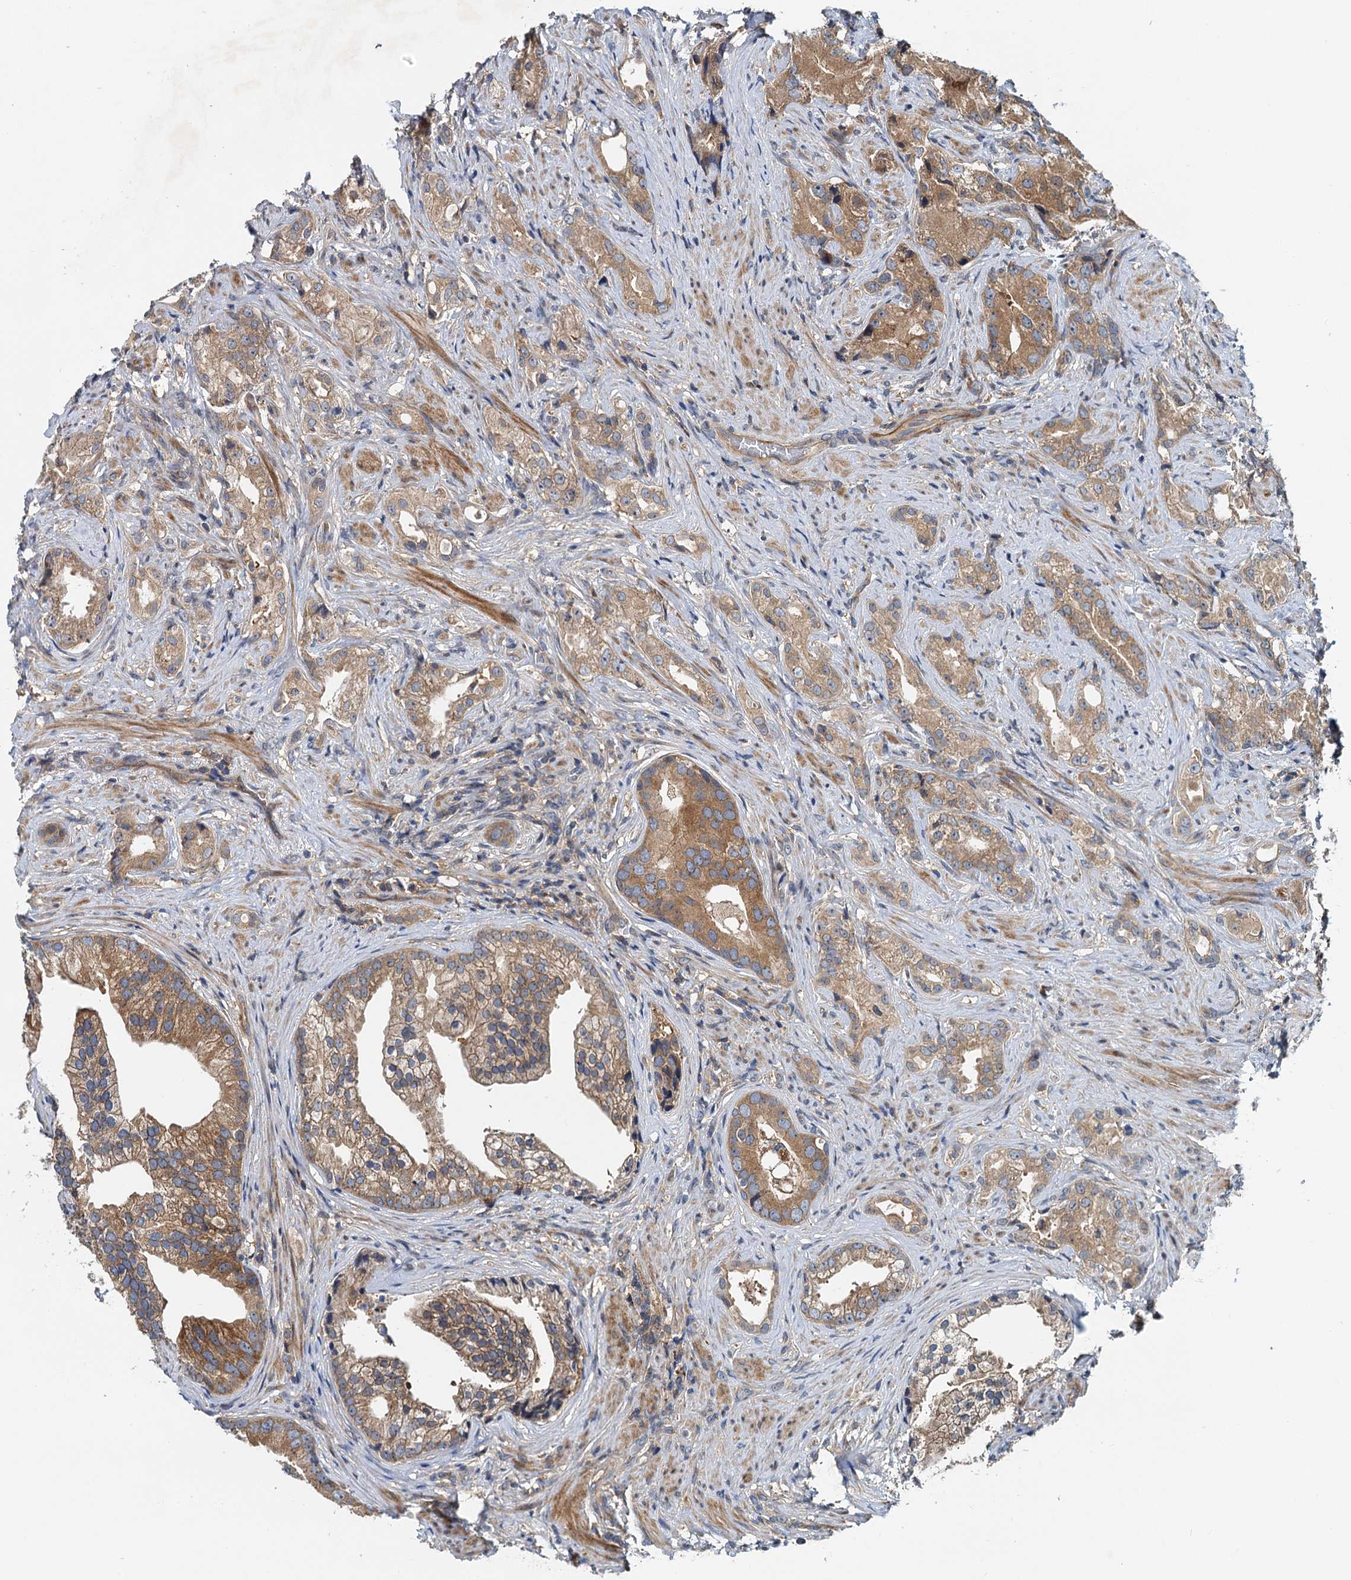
{"staining": {"intensity": "moderate", "quantity": ">75%", "location": "cytoplasmic/membranous"}, "tissue": "prostate cancer", "cell_type": "Tumor cells", "image_type": "cancer", "snomed": [{"axis": "morphology", "description": "Adenocarcinoma, Low grade"}, {"axis": "topography", "description": "Prostate"}], "caption": "Immunohistochemistry of human prostate cancer exhibits medium levels of moderate cytoplasmic/membranous expression in approximately >75% of tumor cells. (DAB (3,3'-diaminobenzidine) = brown stain, brightfield microscopy at high magnification).", "gene": "EFL1", "patient": {"sex": "male", "age": 71}}